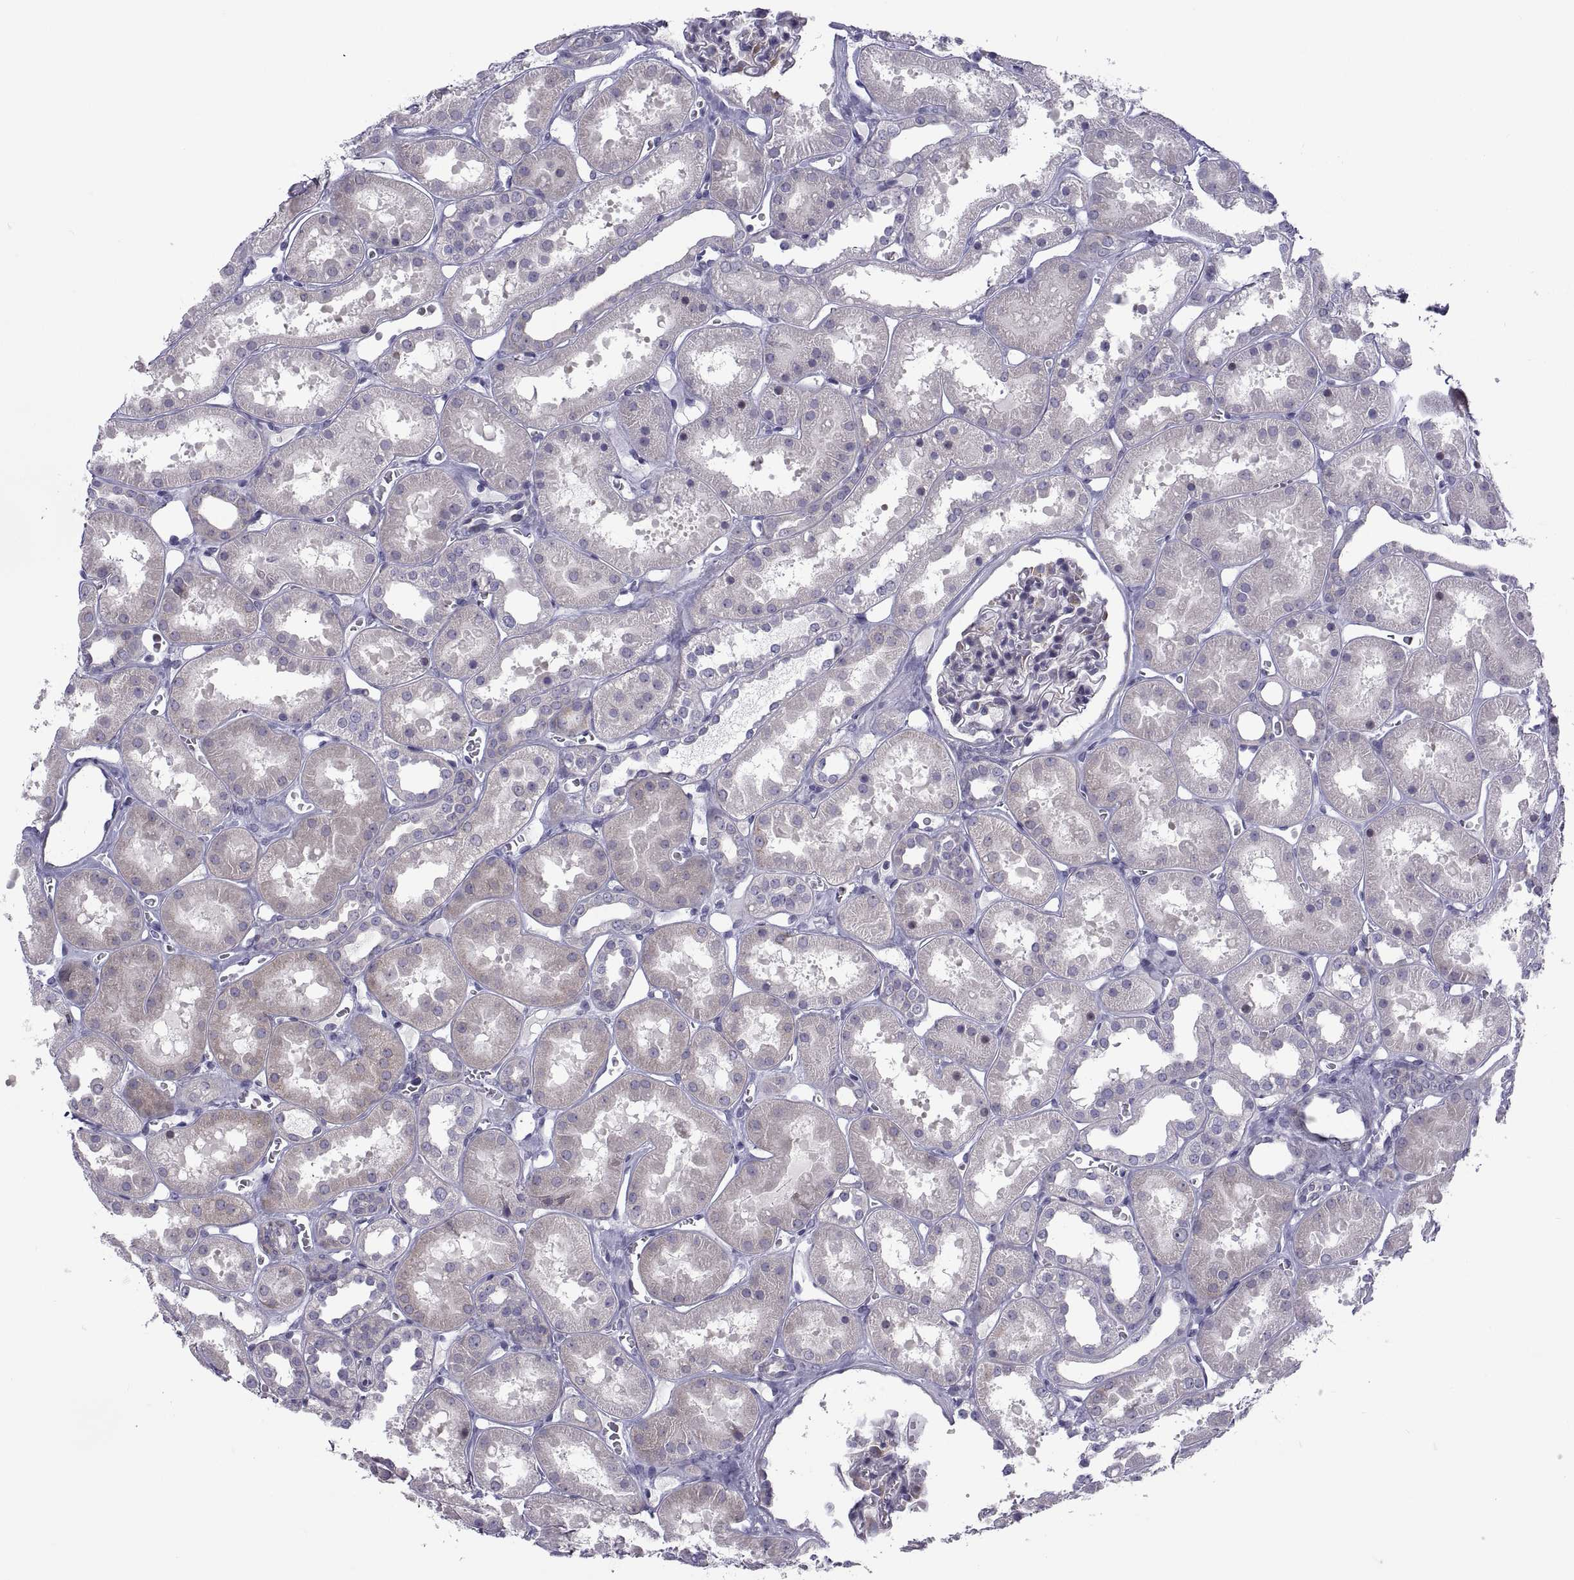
{"staining": {"intensity": "weak", "quantity": "<25%", "location": "cytoplasmic/membranous"}, "tissue": "kidney", "cell_type": "Cells in glomeruli", "image_type": "normal", "snomed": [{"axis": "morphology", "description": "Normal tissue, NOS"}, {"axis": "topography", "description": "Kidney"}], "caption": "Immunohistochemical staining of benign human kidney displays no significant expression in cells in glomeruli.", "gene": "TMEM158", "patient": {"sex": "female", "age": 41}}